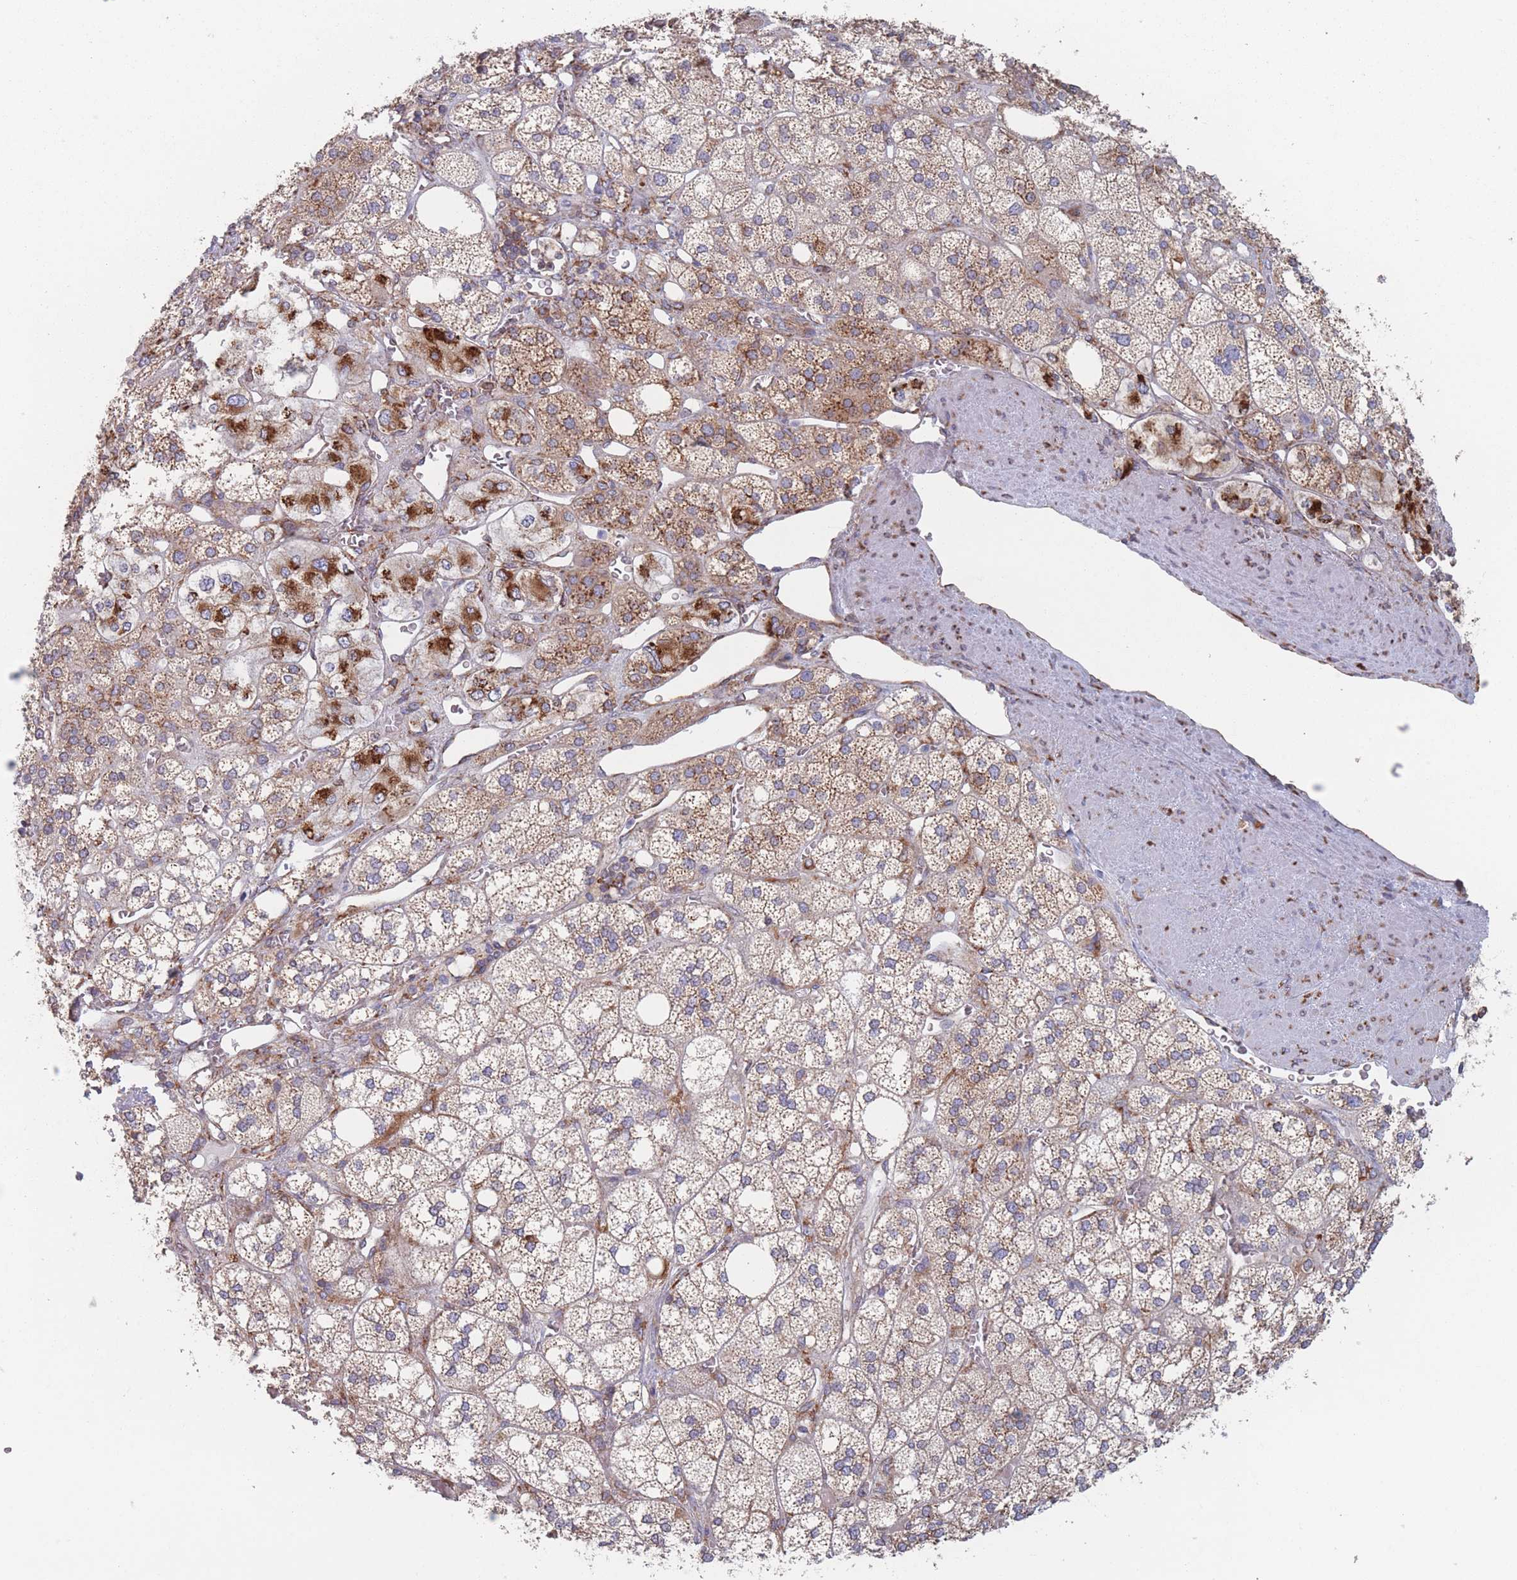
{"staining": {"intensity": "moderate", "quantity": ">75%", "location": "cytoplasmic/membranous"}, "tissue": "adrenal gland", "cell_type": "Glandular cells", "image_type": "normal", "snomed": [{"axis": "morphology", "description": "Normal tissue, NOS"}, {"axis": "topography", "description": "Adrenal gland"}], "caption": "This photomicrograph reveals immunohistochemistry staining of normal human adrenal gland, with medium moderate cytoplasmic/membranous staining in about >75% of glandular cells.", "gene": "EEF1B2", "patient": {"sex": "male", "age": 61}}